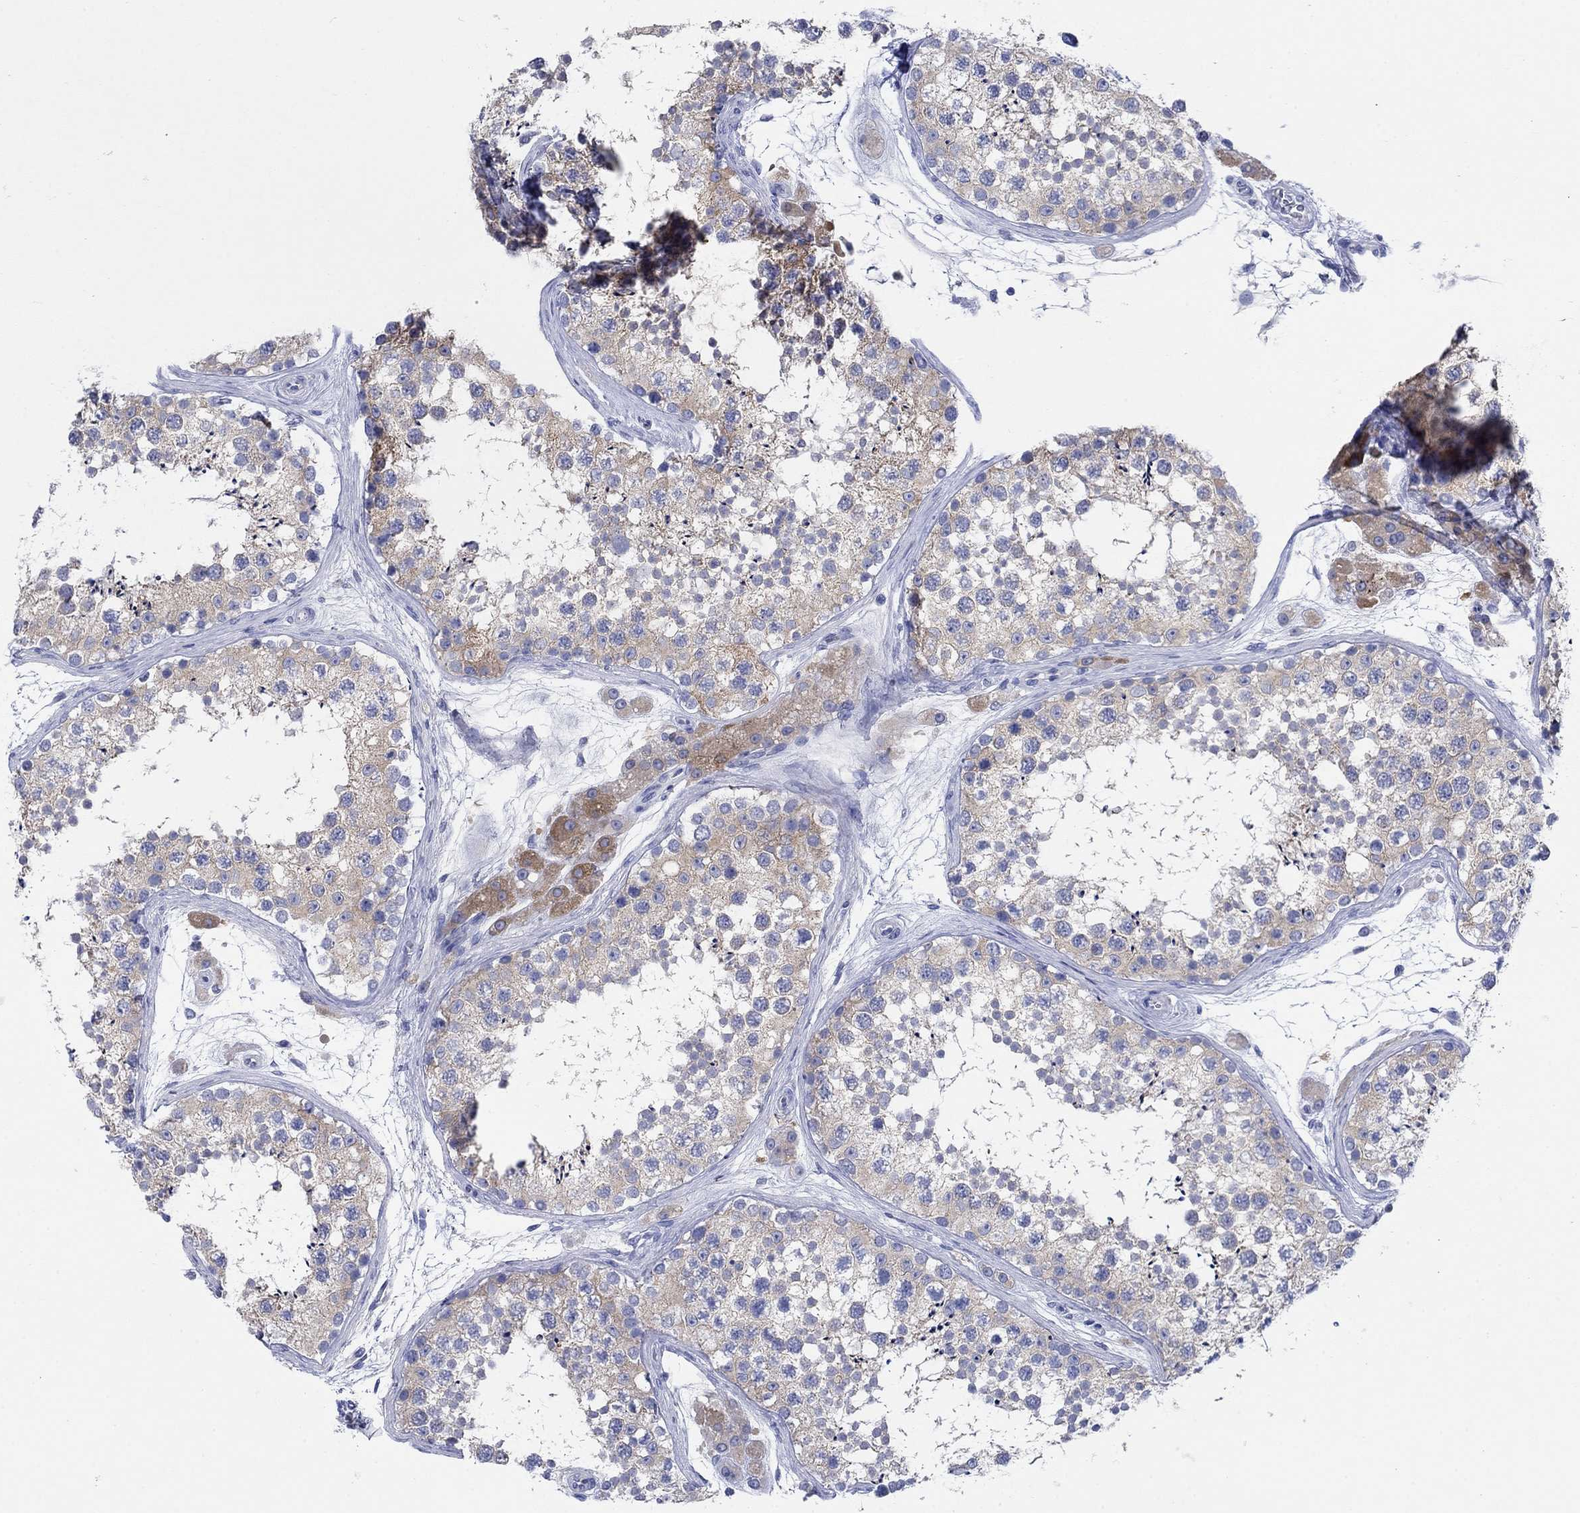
{"staining": {"intensity": "weak", "quantity": "25%-75%", "location": "cytoplasmic/membranous"}, "tissue": "testis", "cell_type": "Cells in seminiferous ducts", "image_type": "normal", "snomed": [{"axis": "morphology", "description": "Normal tissue, NOS"}, {"axis": "topography", "description": "Testis"}], "caption": "IHC (DAB) staining of unremarkable human testis demonstrates weak cytoplasmic/membranous protein staining in about 25%-75% of cells in seminiferous ducts.", "gene": "ENSG00000251537", "patient": {"sex": "male", "age": 41}}